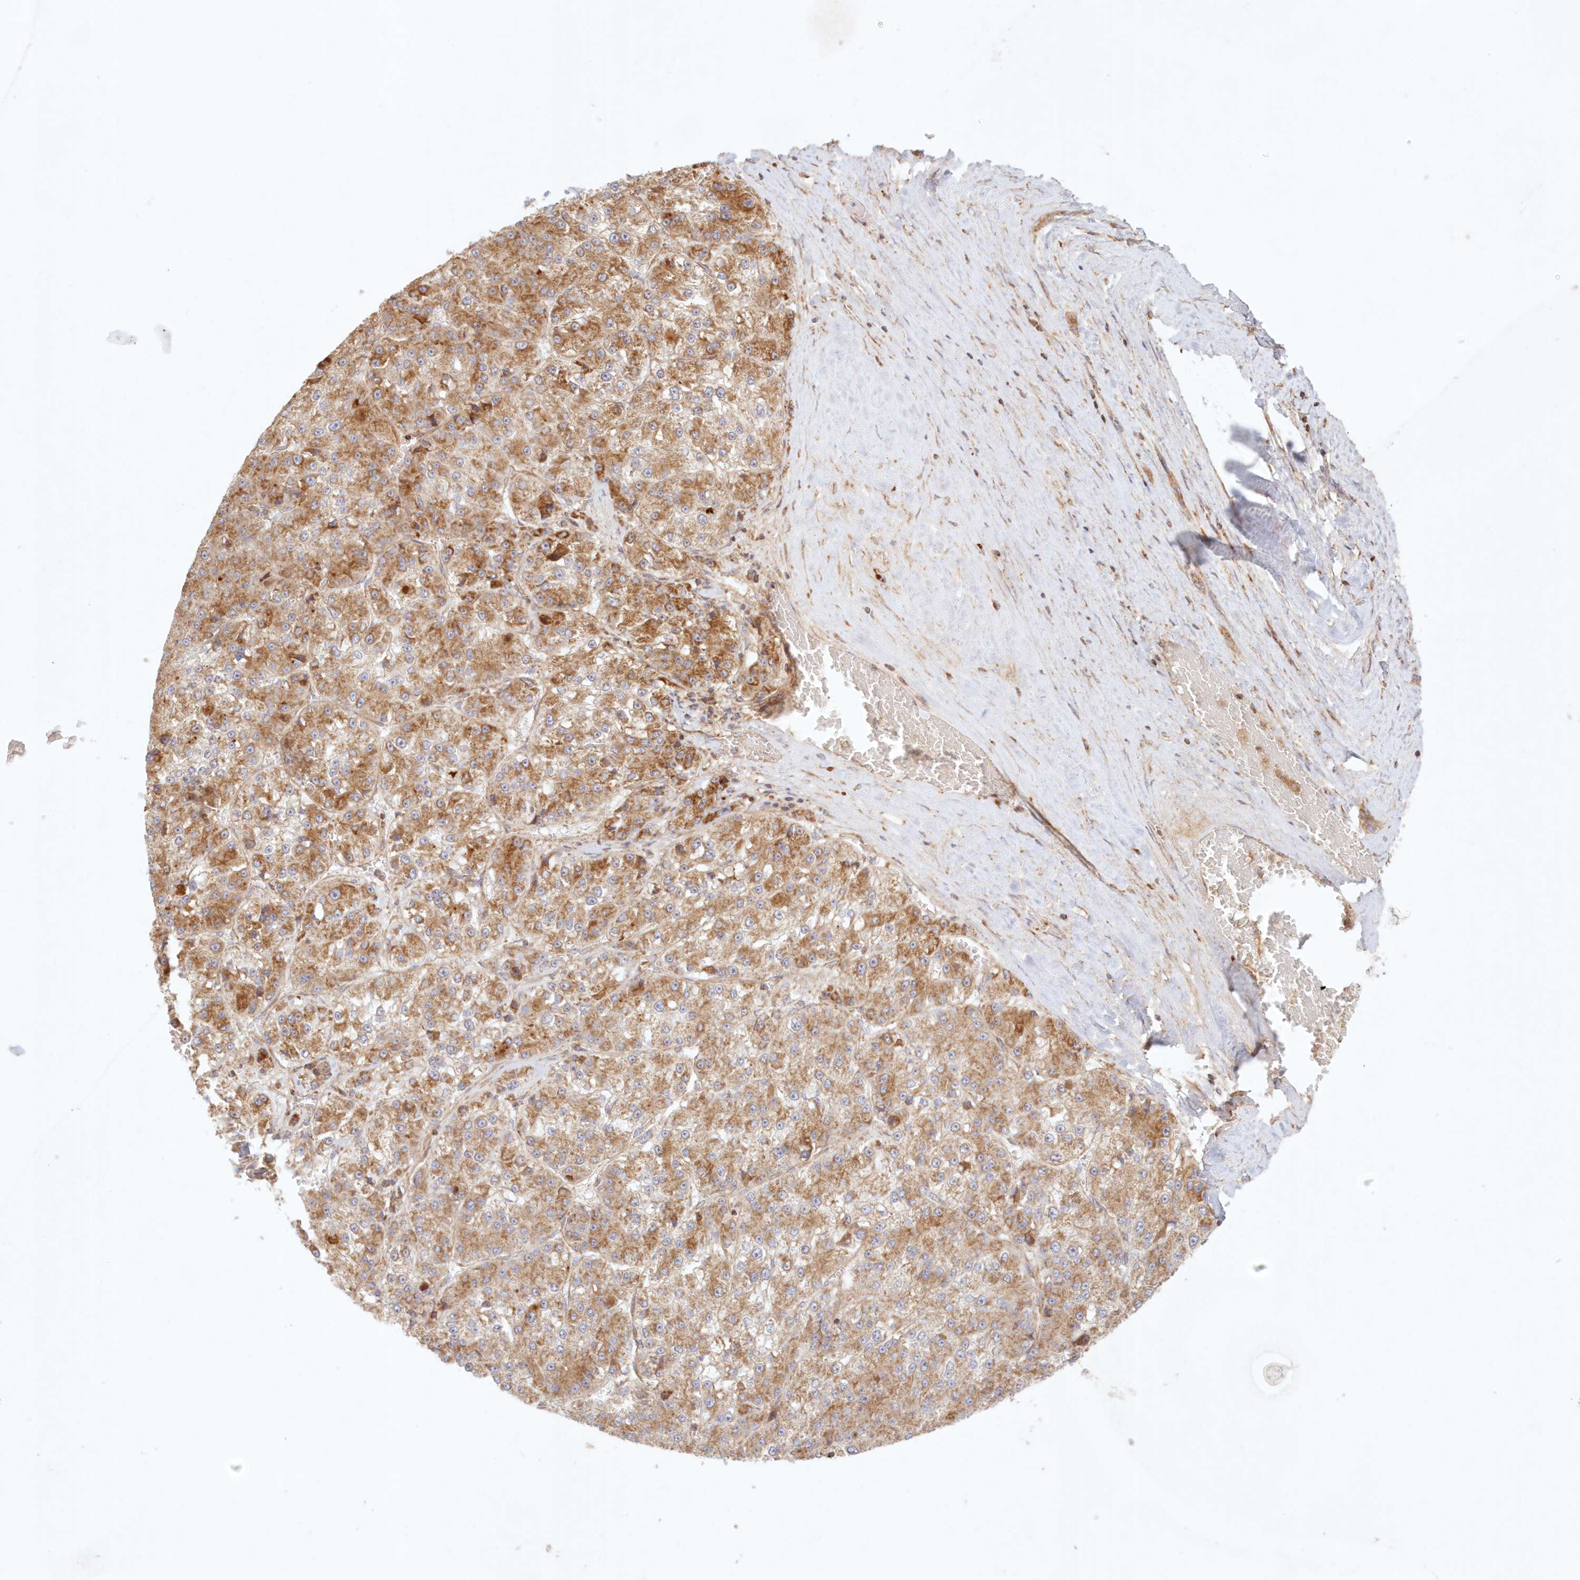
{"staining": {"intensity": "moderate", "quantity": ">75%", "location": "cytoplasmic/membranous"}, "tissue": "liver cancer", "cell_type": "Tumor cells", "image_type": "cancer", "snomed": [{"axis": "morphology", "description": "Carcinoma, Hepatocellular, NOS"}, {"axis": "topography", "description": "Liver"}], "caption": "The histopathology image reveals immunohistochemical staining of liver cancer (hepatocellular carcinoma). There is moderate cytoplasmic/membranous staining is appreciated in approximately >75% of tumor cells. The protein of interest is shown in brown color, while the nuclei are stained blue.", "gene": "KIAA0232", "patient": {"sex": "female", "age": 73}}